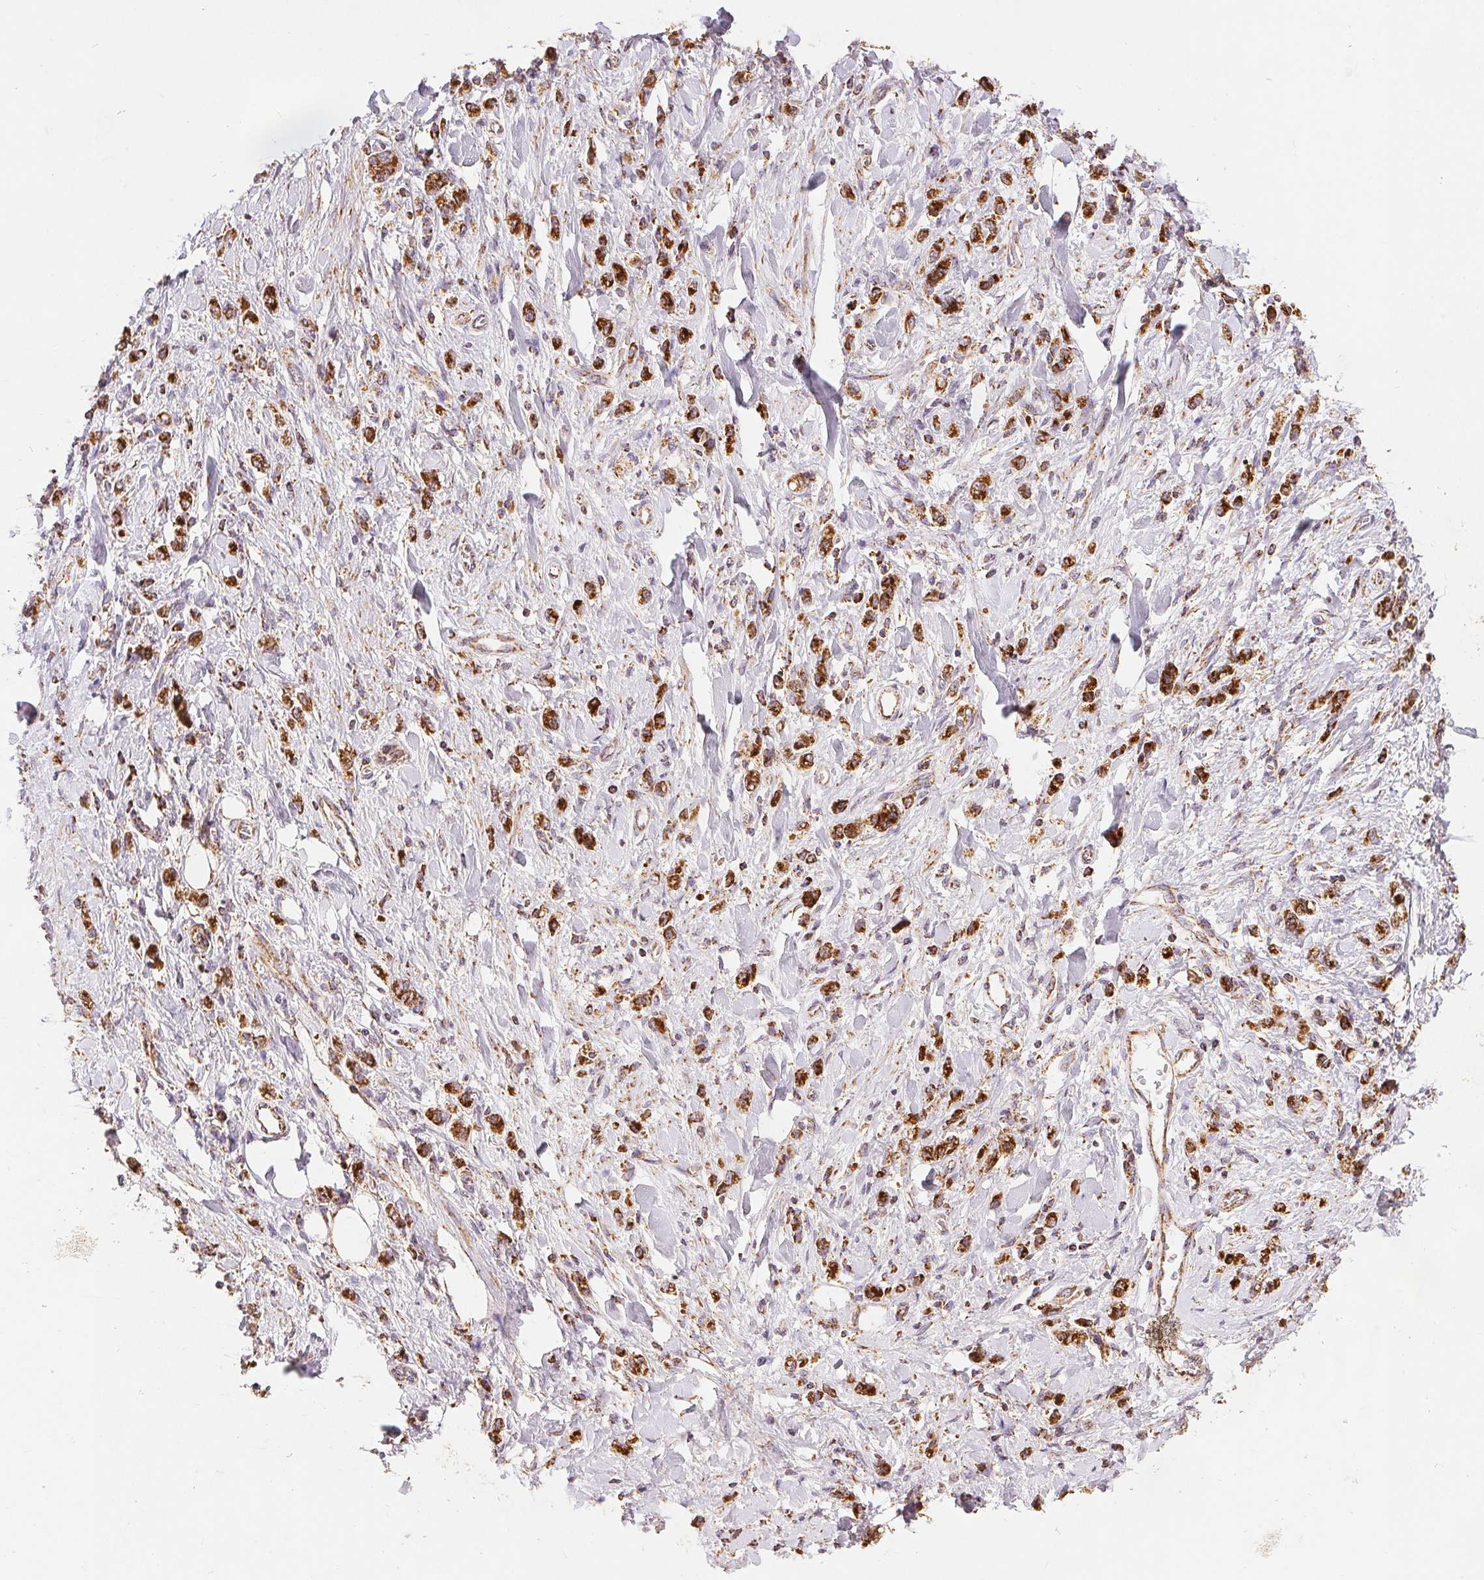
{"staining": {"intensity": "strong", "quantity": ">75%", "location": "cytoplasmic/membranous"}, "tissue": "stomach cancer", "cell_type": "Tumor cells", "image_type": "cancer", "snomed": [{"axis": "morphology", "description": "Adenocarcinoma, NOS"}, {"axis": "topography", "description": "Stomach"}], "caption": "IHC of human stomach cancer exhibits high levels of strong cytoplasmic/membranous staining in about >75% of tumor cells.", "gene": "SDHB", "patient": {"sex": "male", "age": 77}}